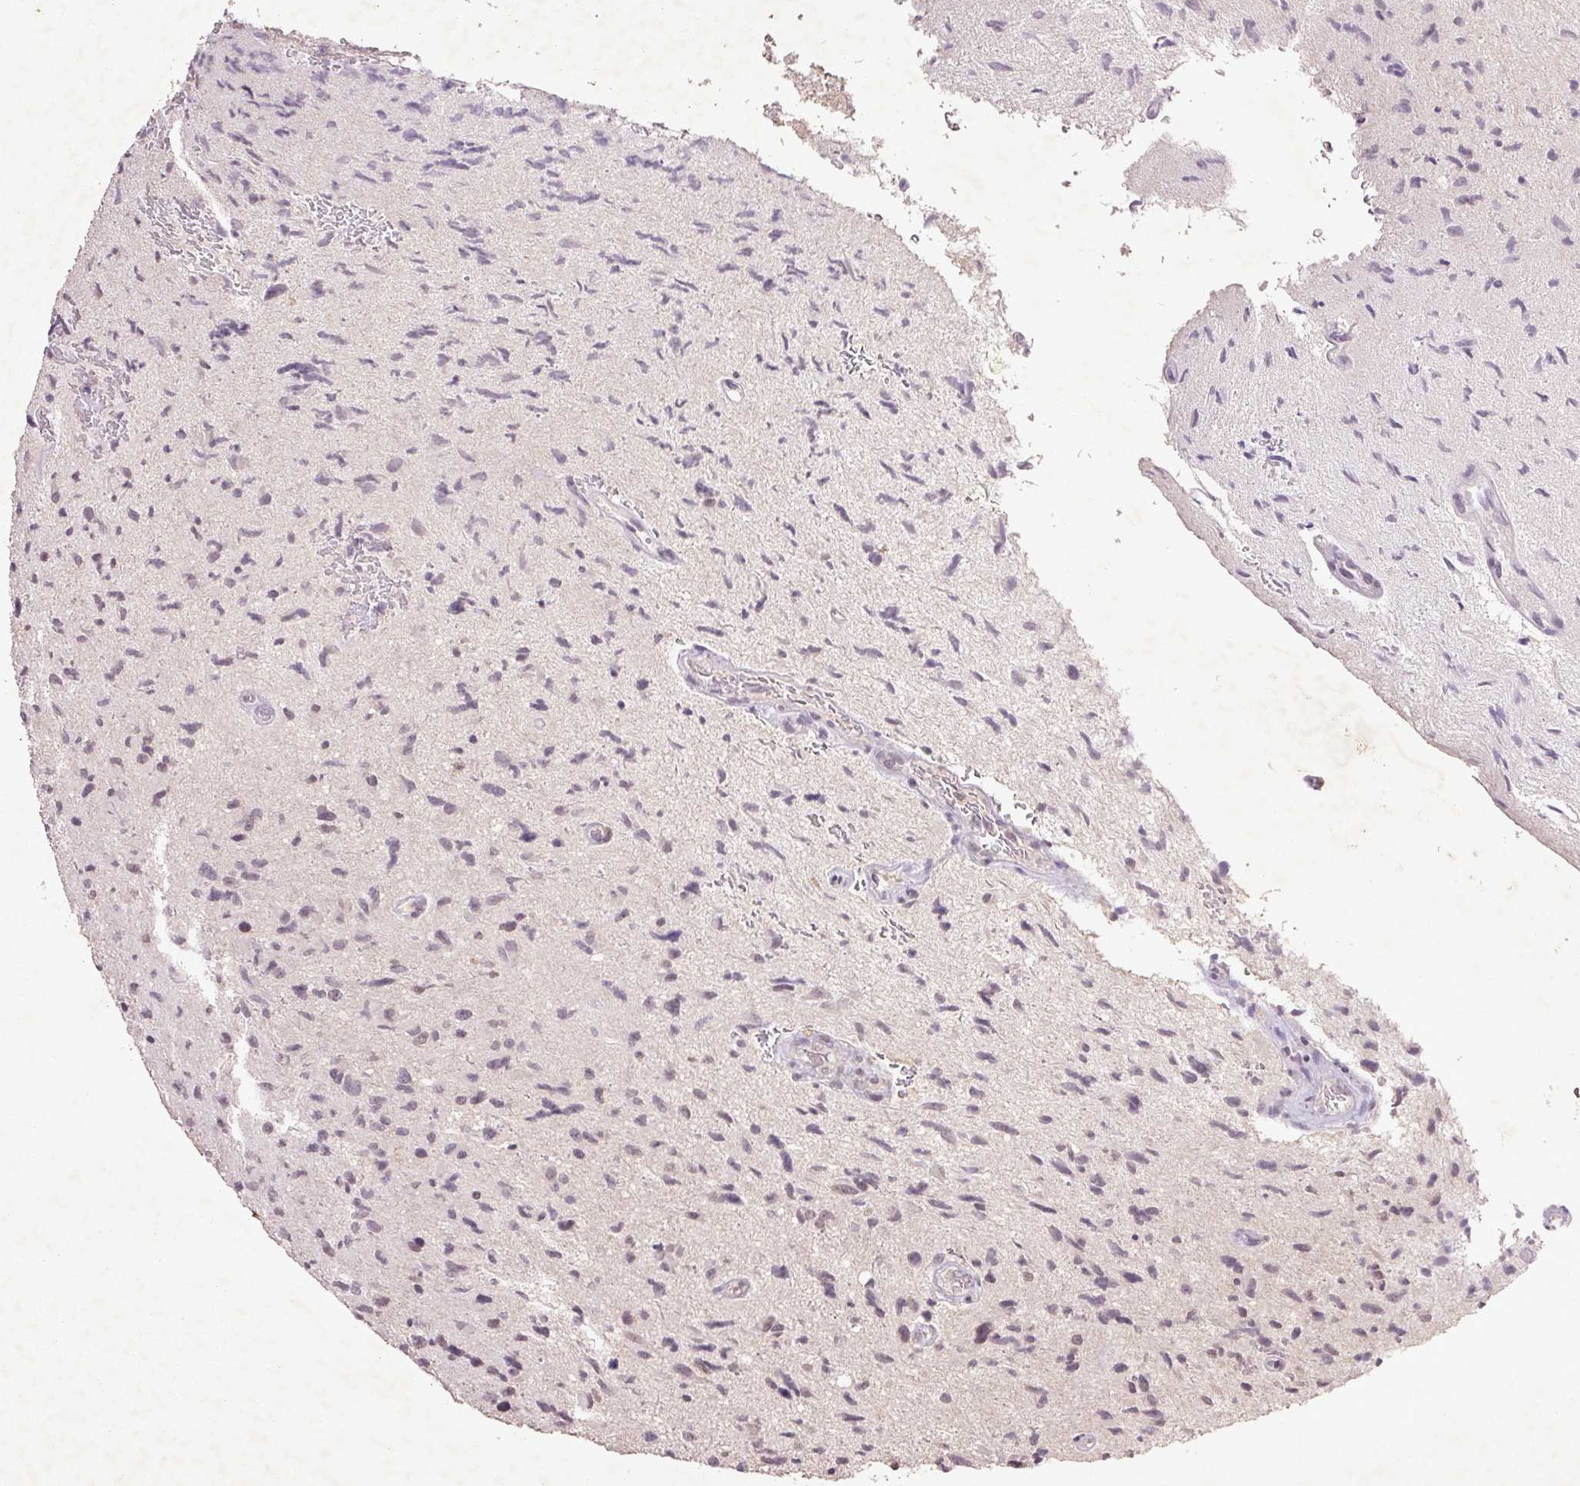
{"staining": {"intensity": "negative", "quantity": "none", "location": "none"}, "tissue": "glioma", "cell_type": "Tumor cells", "image_type": "cancer", "snomed": [{"axis": "morphology", "description": "Glioma, malignant, High grade"}, {"axis": "topography", "description": "Brain"}], "caption": "Glioma stained for a protein using immunohistochemistry demonstrates no staining tumor cells.", "gene": "FAM168B", "patient": {"sex": "male", "age": 54}}